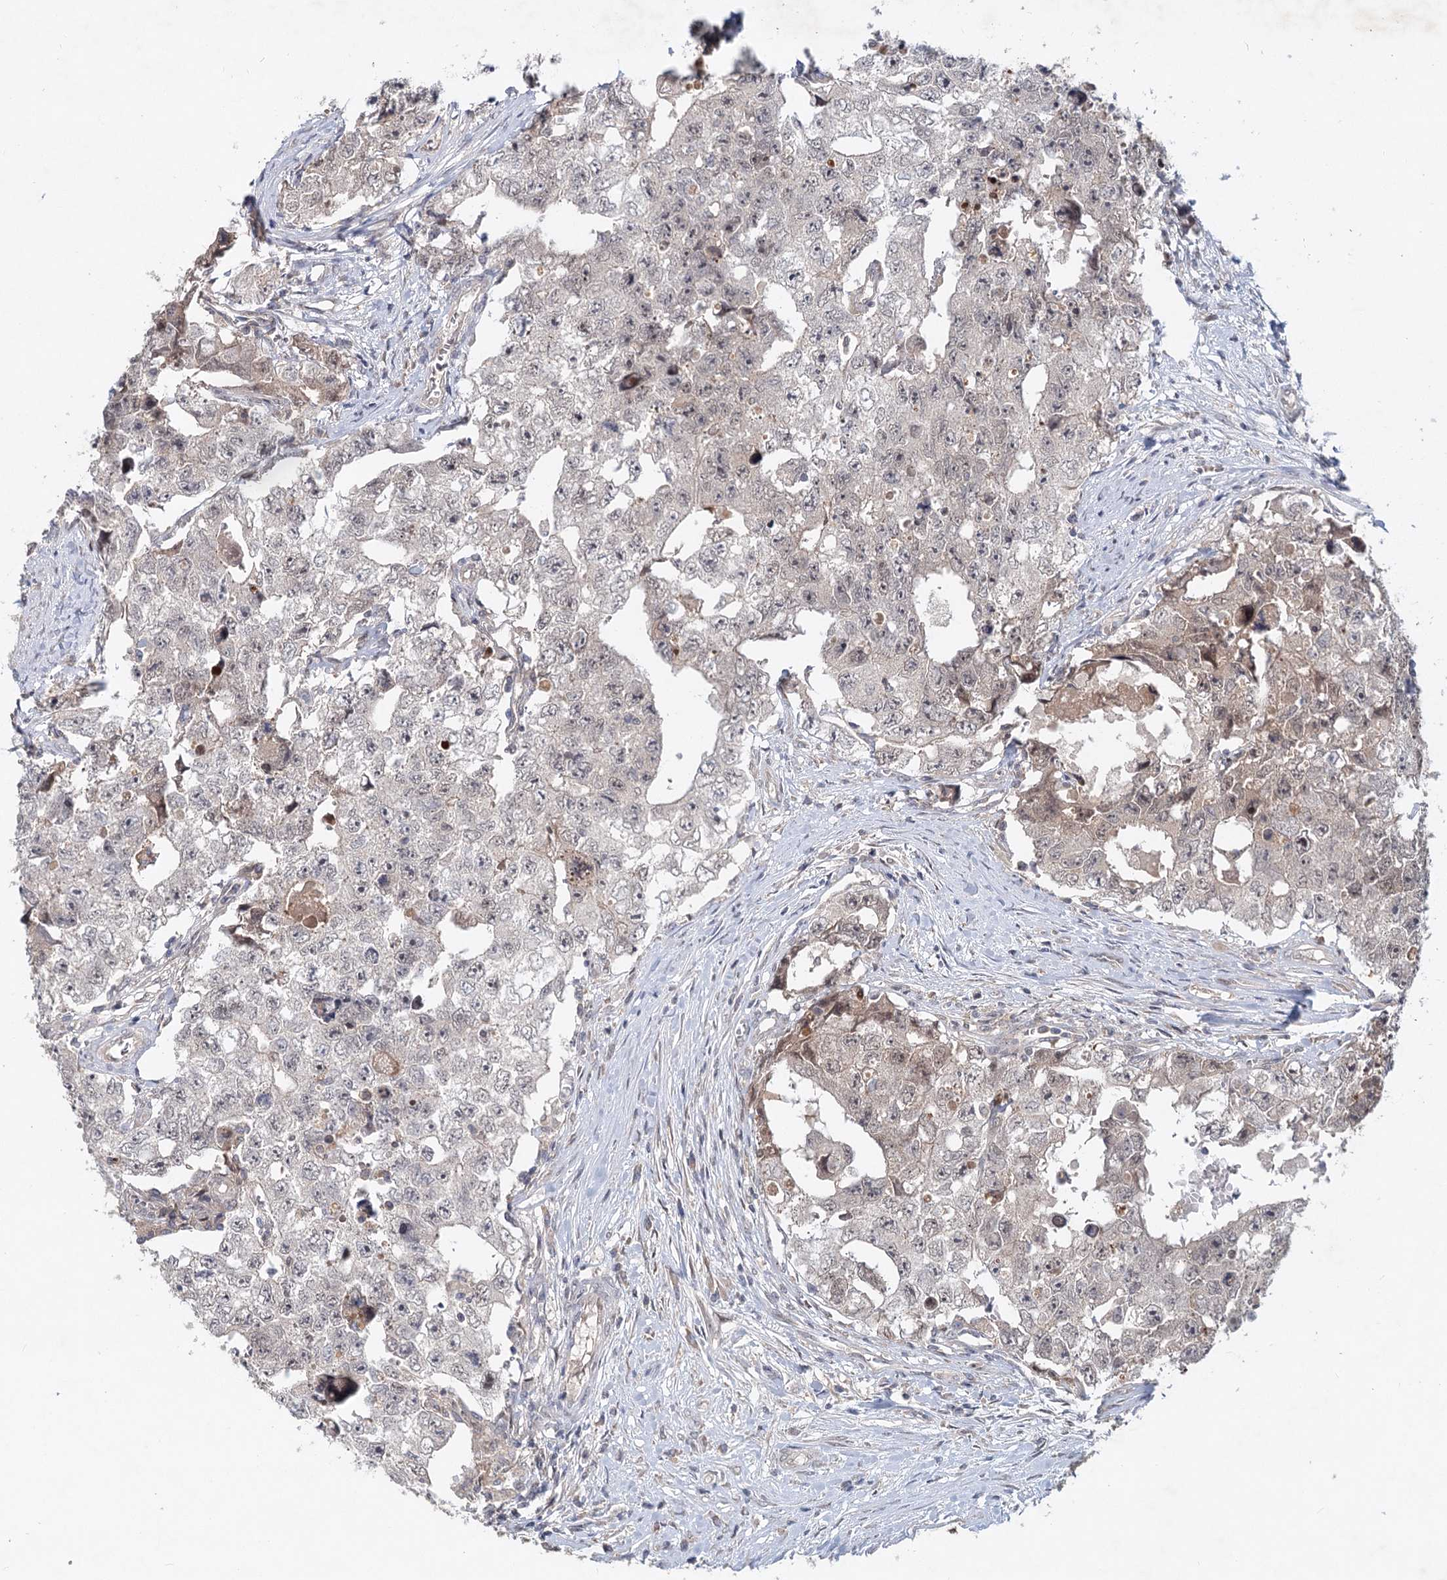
{"staining": {"intensity": "negative", "quantity": "none", "location": "none"}, "tissue": "testis cancer", "cell_type": "Tumor cells", "image_type": "cancer", "snomed": [{"axis": "morphology", "description": "Carcinoma, Embryonal, NOS"}, {"axis": "topography", "description": "Testis"}], "caption": "There is no significant positivity in tumor cells of testis cancer.", "gene": "AP3B1", "patient": {"sex": "male", "age": 17}}